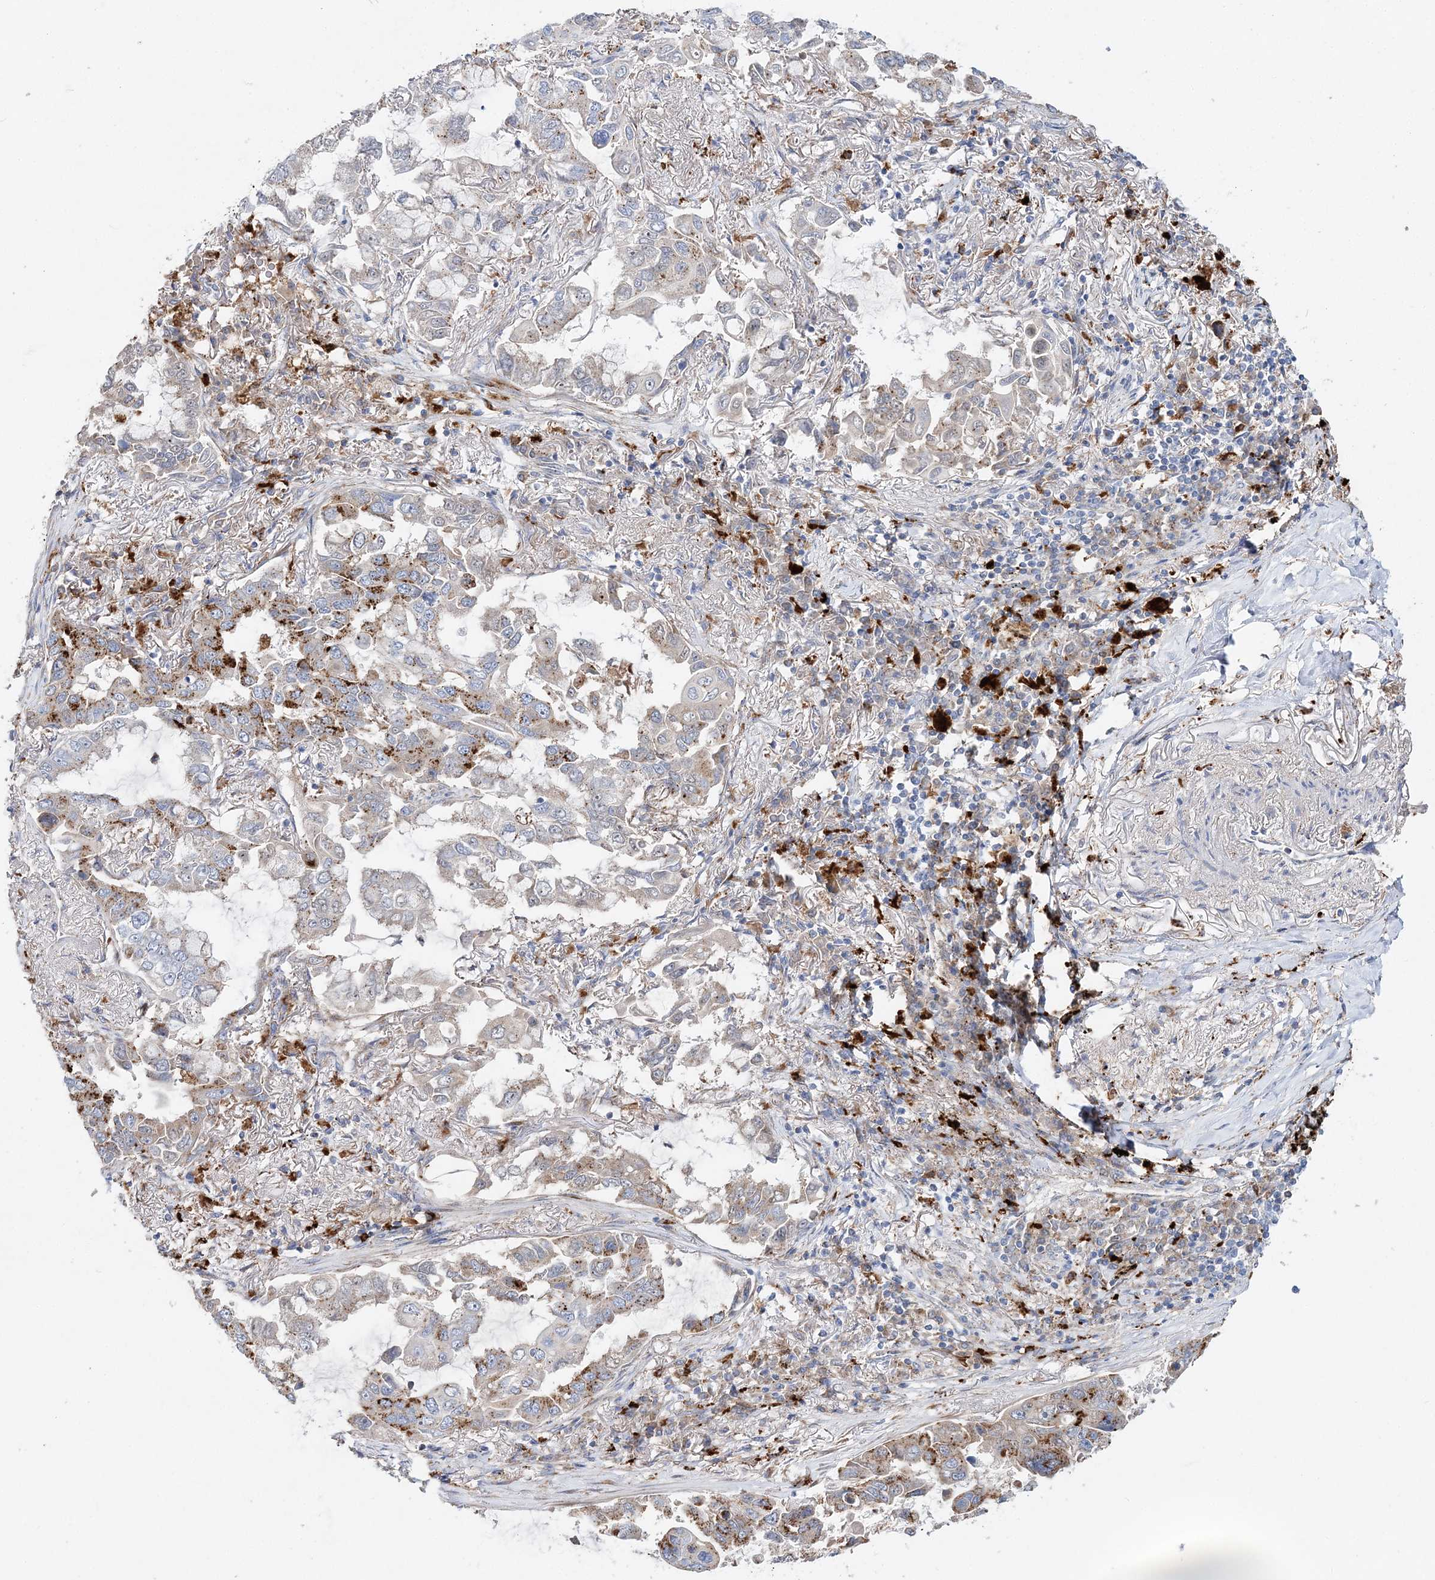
{"staining": {"intensity": "moderate", "quantity": "<25%", "location": "cytoplasmic/membranous"}, "tissue": "lung cancer", "cell_type": "Tumor cells", "image_type": "cancer", "snomed": [{"axis": "morphology", "description": "Adenocarcinoma, NOS"}, {"axis": "topography", "description": "Lung"}], "caption": "A brown stain labels moderate cytoplasmic/membranous positivity of a protein in human adenocarcinoma (lung) tumor cells. The staining was performed using DAB (3,3'-diaminobenzidine) to visualize the protein expression in brown, while the nuclei were stained in blue with hematoxylin (Magnification: 20x).", "gene": "C3orf38", "patient": {"sex": "male", "age": 64}}